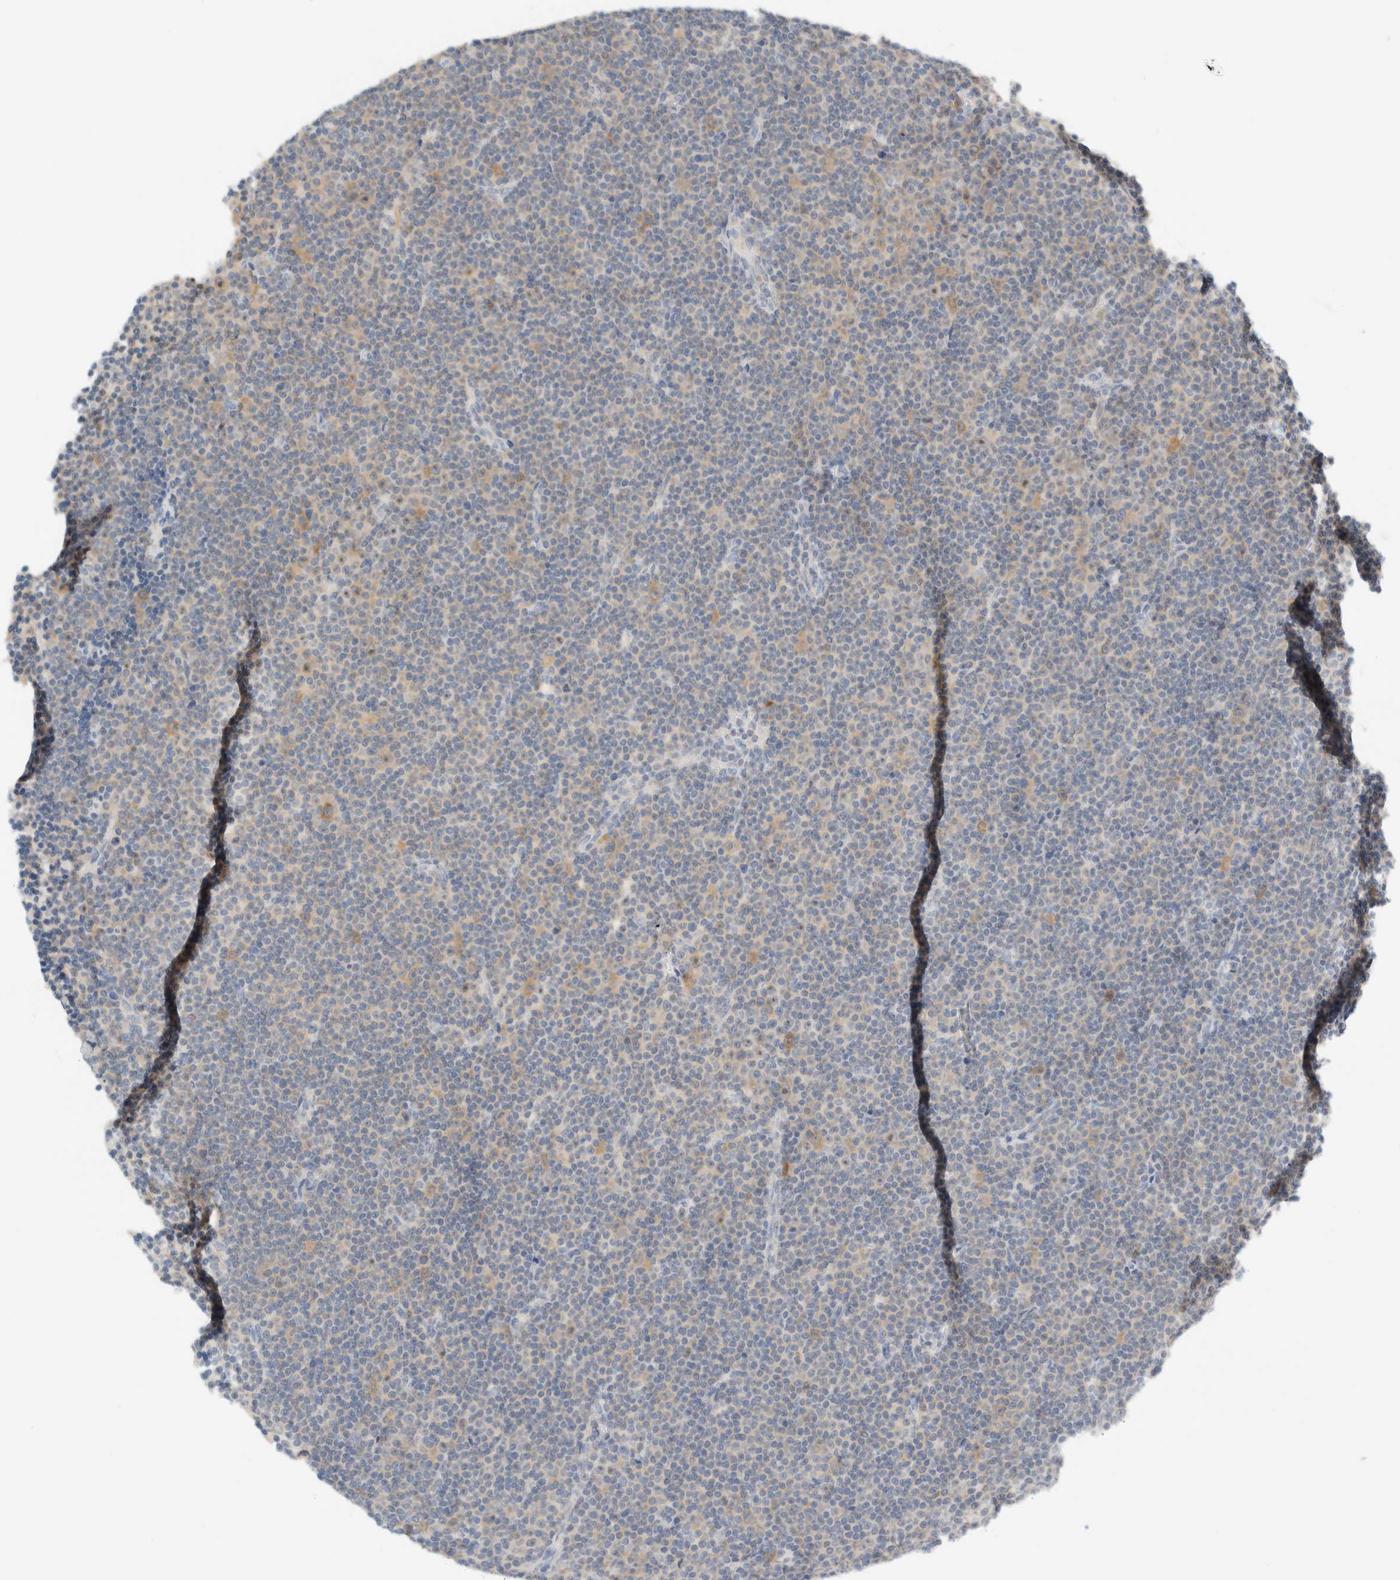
{"staining": {"intensity": "negative", "quantity": "none", "location": "none"}, "tissue": "lymphoma", "cell_type": "Tumor cells", "image_type": "cancer", "snomed": [{"axis": "morphology", "description": "Malignant lymphoma, non-Hodgkin's type, Low grade"}, {"axis": "topography", "description": "Lymph node"}], "caption": "DAB (3,3'-diaminobenzidine) immunohistochemical staining of human low-grade malignant lymphoma, non-Hodgkin's type displays no significant positivity in tumor cells. (Immunohistochemistry (ihc), brightfield microscopy, high magnification).", "gene": "NDE1", "patient": {"sex": "female", "age": 67}}